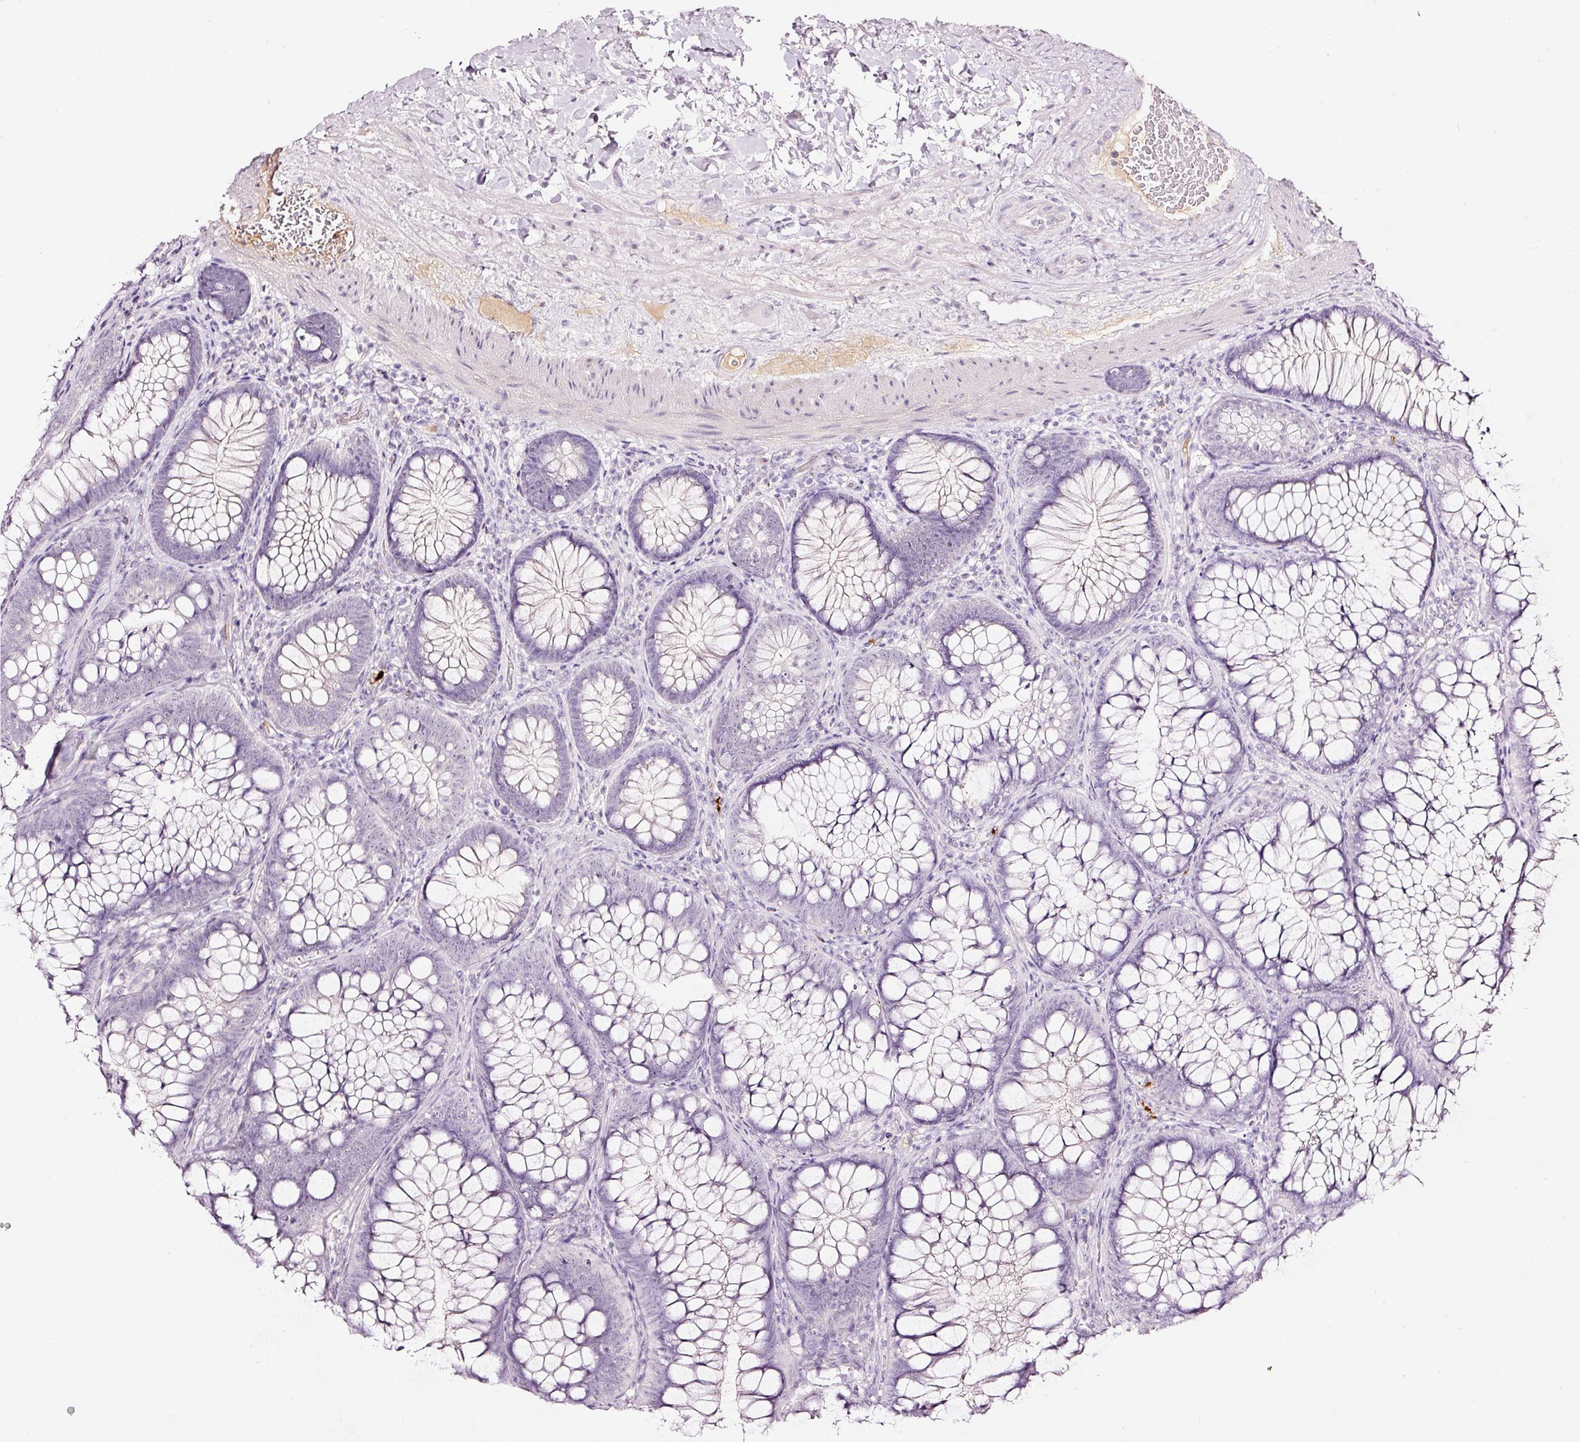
{"staining": {"intensity": "weak", "quantity": "25%-75%", "location": "cytoplasmic/membranous"}, "tissue": "colon", "cell_type": "Endothelial cells", "image_type": "normal", "snomed": [{"axis": "morphology", "description": "Normal tissue, NOS"}, {"axis": "morphology", "description": "Adenoma, NOS"}, {"axis": "topography", "description": "Soft tissue"}, {"axis": "topography", "description": "Colon"}], "caption": "Human colon stained with a brown dye shows weak cytoplasmic/membranous positive positivity in approximately 25%-75% of endothelial cells.", "gene": "LAMP3", "patient": {"sex": "male", "age": 47}}